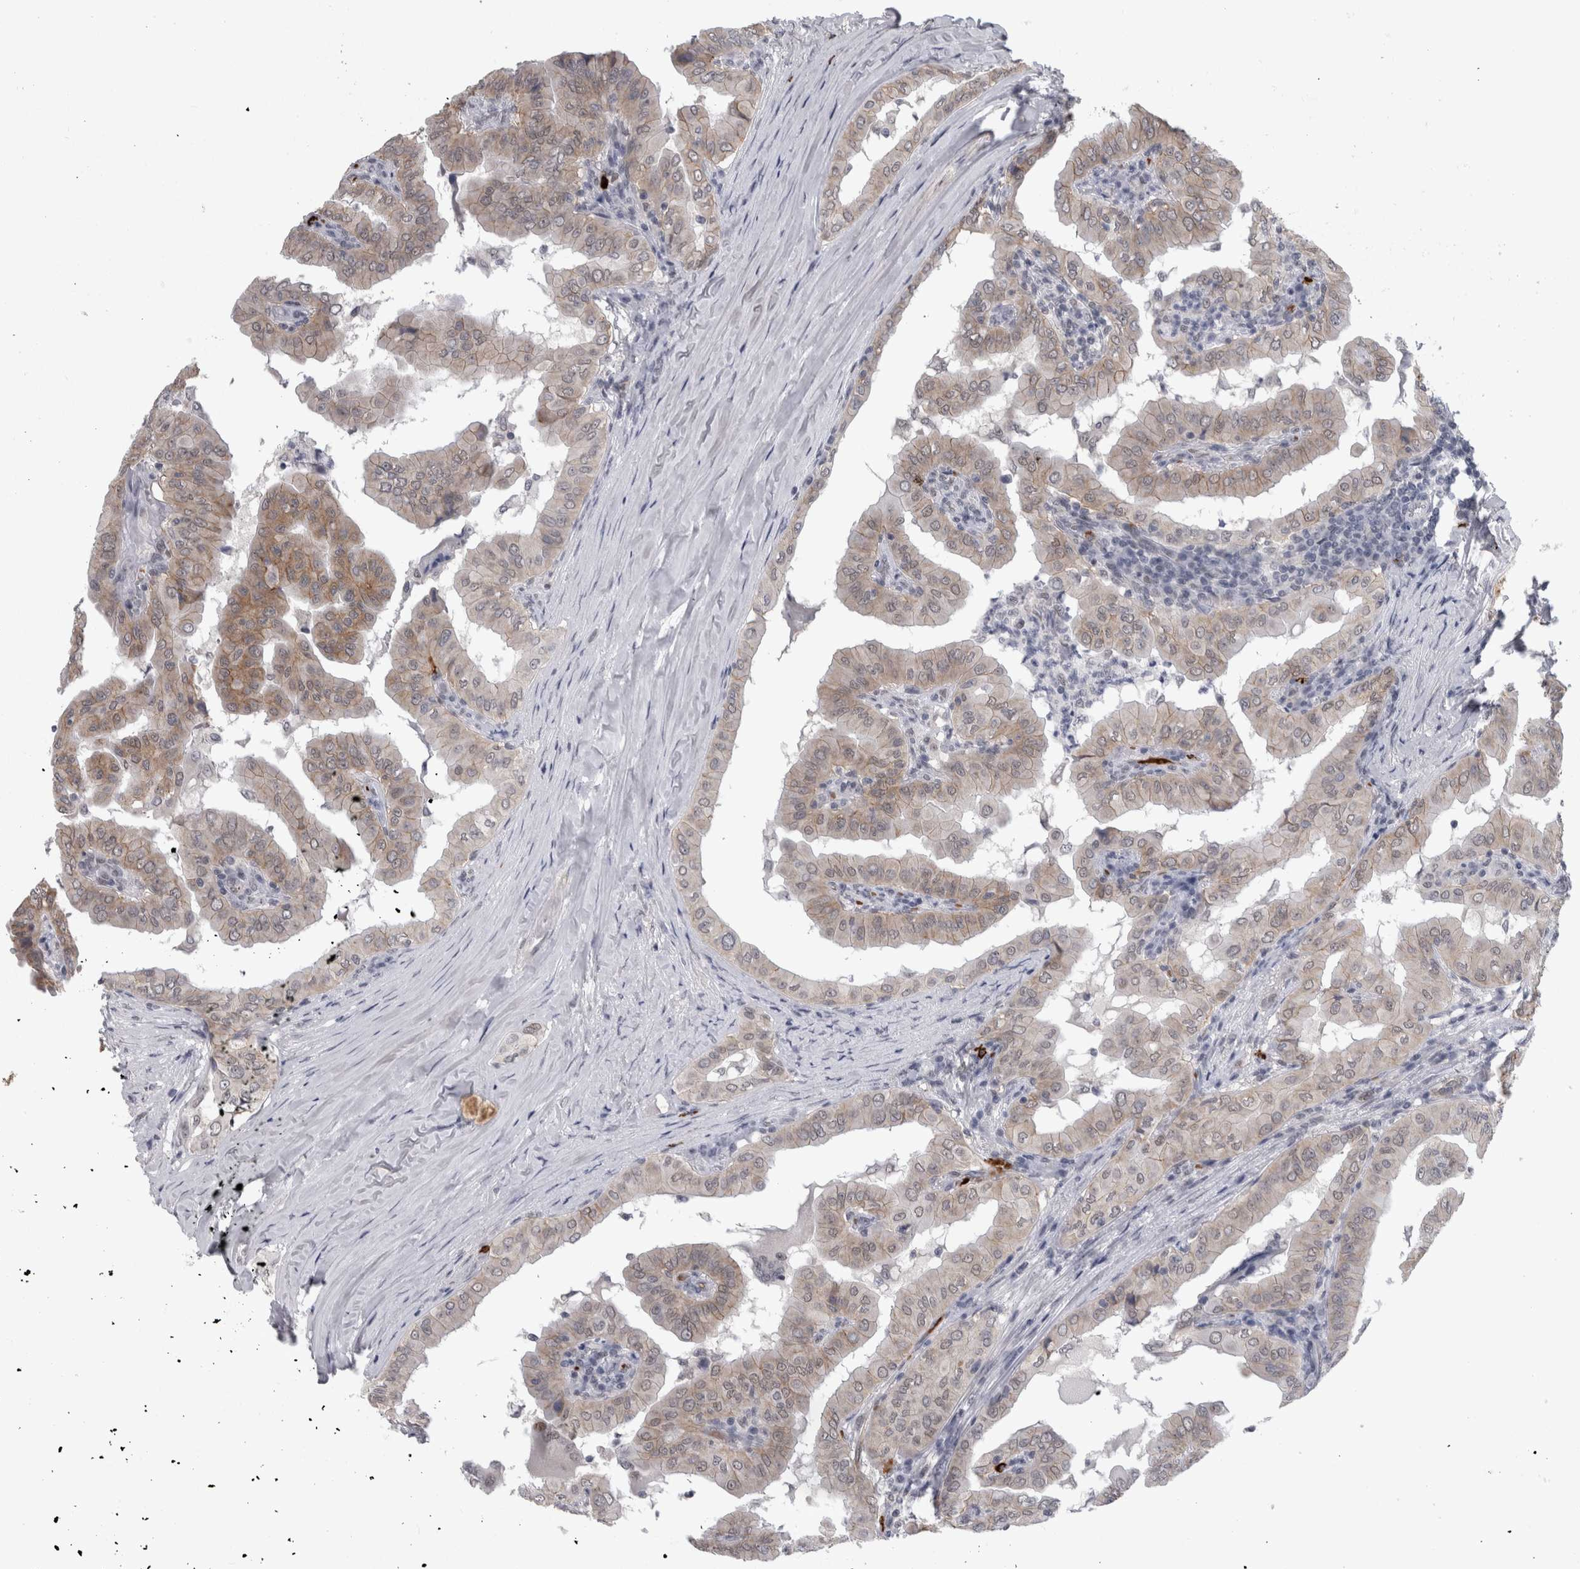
{"staining": {"intensity": "weak", "quantity": "25%-75%", "location": "cytoplasmic/membranous"}, "tissue": "thyroid cancer", "cell_type": "Tumor cells", "image_type": "cancer", "snomed": [{"axis": "morphology", "description": "Papillary adenocarcinoma, NOS"}, {"axis": "topography", "description": "Thyroid gland"}], "caption": "Papillary adenocarcinoma (thyroid) stained with immunohistochemistry (IHC) reveals weak cytoplasmic/membranous expression in approximately 25%-75% of tumor cells. (Brightfield microscopy of DAB IHC at high magnification).", "gene": "PEBP4", "patient": {"sex": "male", "age": 33}}